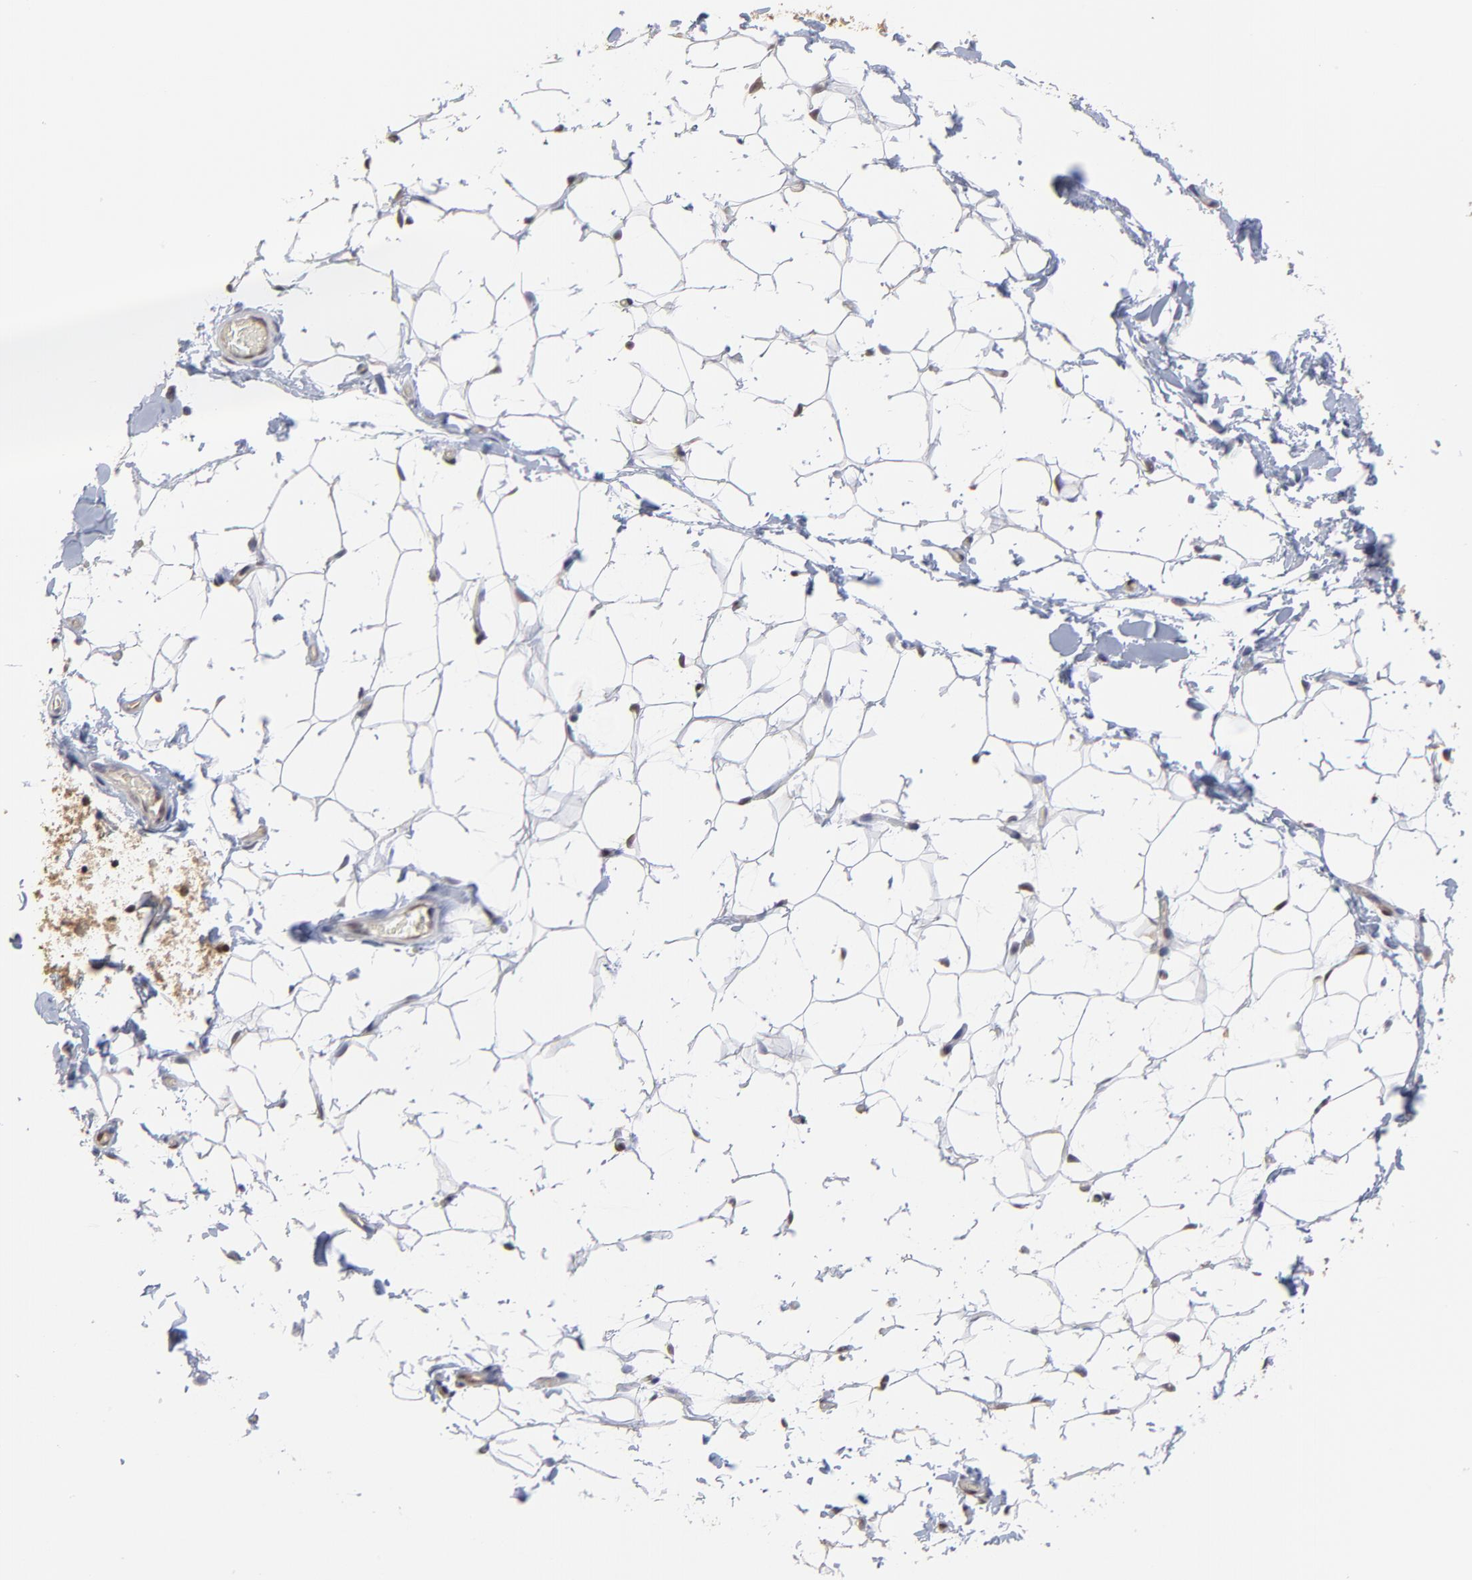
{"staining": {"intensity": "negative", "quantity": "none", "location": "none"}, "tissue": "adipose tissue", "cell_type": "Adipocytes", "image_type": "normal", "snomed": [{"axis": "morphology", "description": "Normal tissue, NOS"}, {"axis": "topography", "description": "Soft tissue"}], "caption": "Immunohistochemistry (IHC) histopathology image of unremarkable human adipose tissue stained for a protein (brown), which displays no staining in adipocytes.", "gene": "CCT2", "patient": {"sex": "male", "age": 26}}